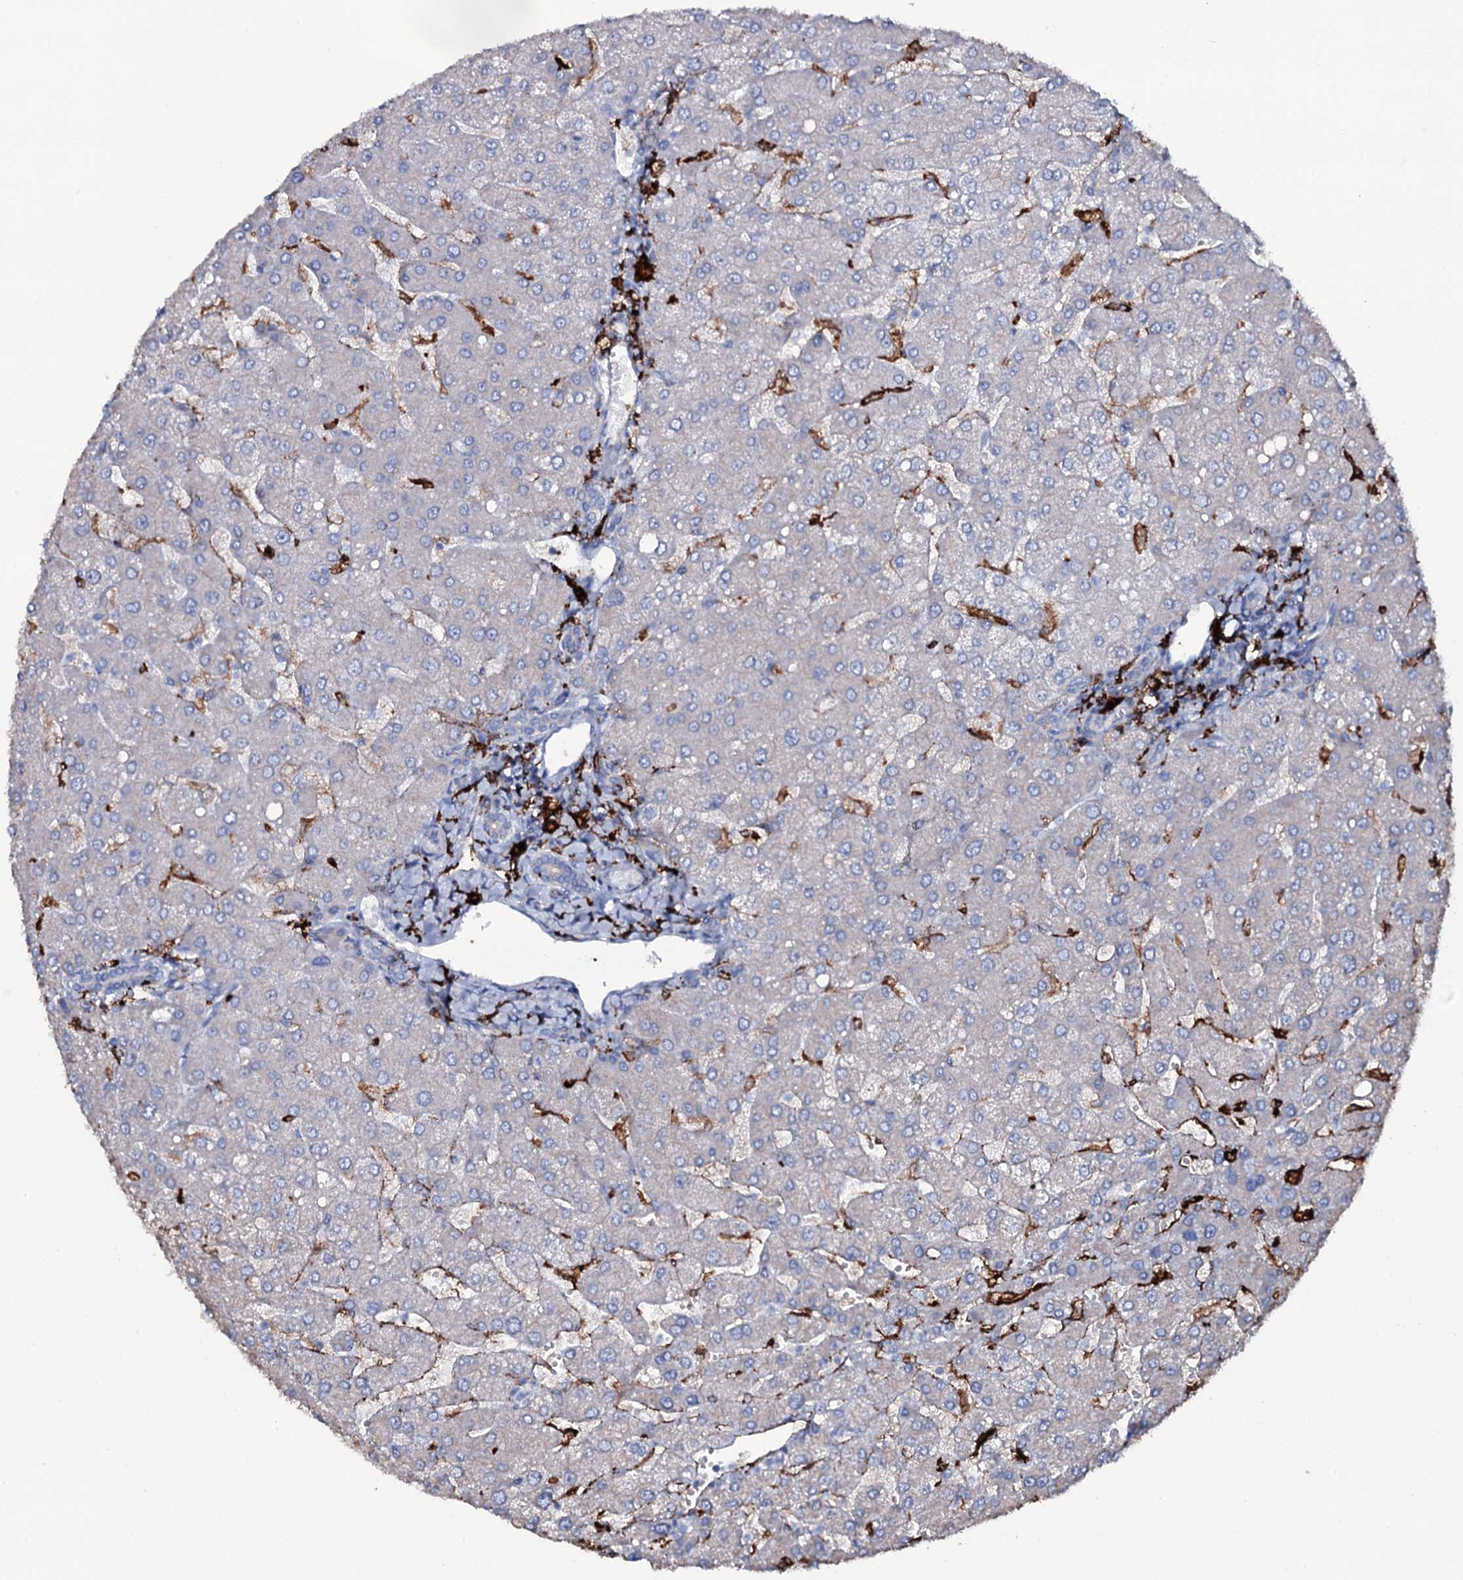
{"staining": {"intensity": "negative", "quantity": "none", "location": "none"}, "tissue": "liver", "cell_type": "Cholangiocytes", "image_type": "normal", "snomed": [{"axis": "morphology", "description": "Normal tissue, NOS"}, {"axis": "topography", "description": "Liver"}], "caption": "IHC image of benign human liver stained for a protein (brown), which exhibits no positivity in cholangiocytes. (Brightfield microscopy of DAB (3,3'-diaminobenzidine) IHC at high magnification).", "gene": "OSBPL2", "patient": {"sex": "male", "age": 55}}